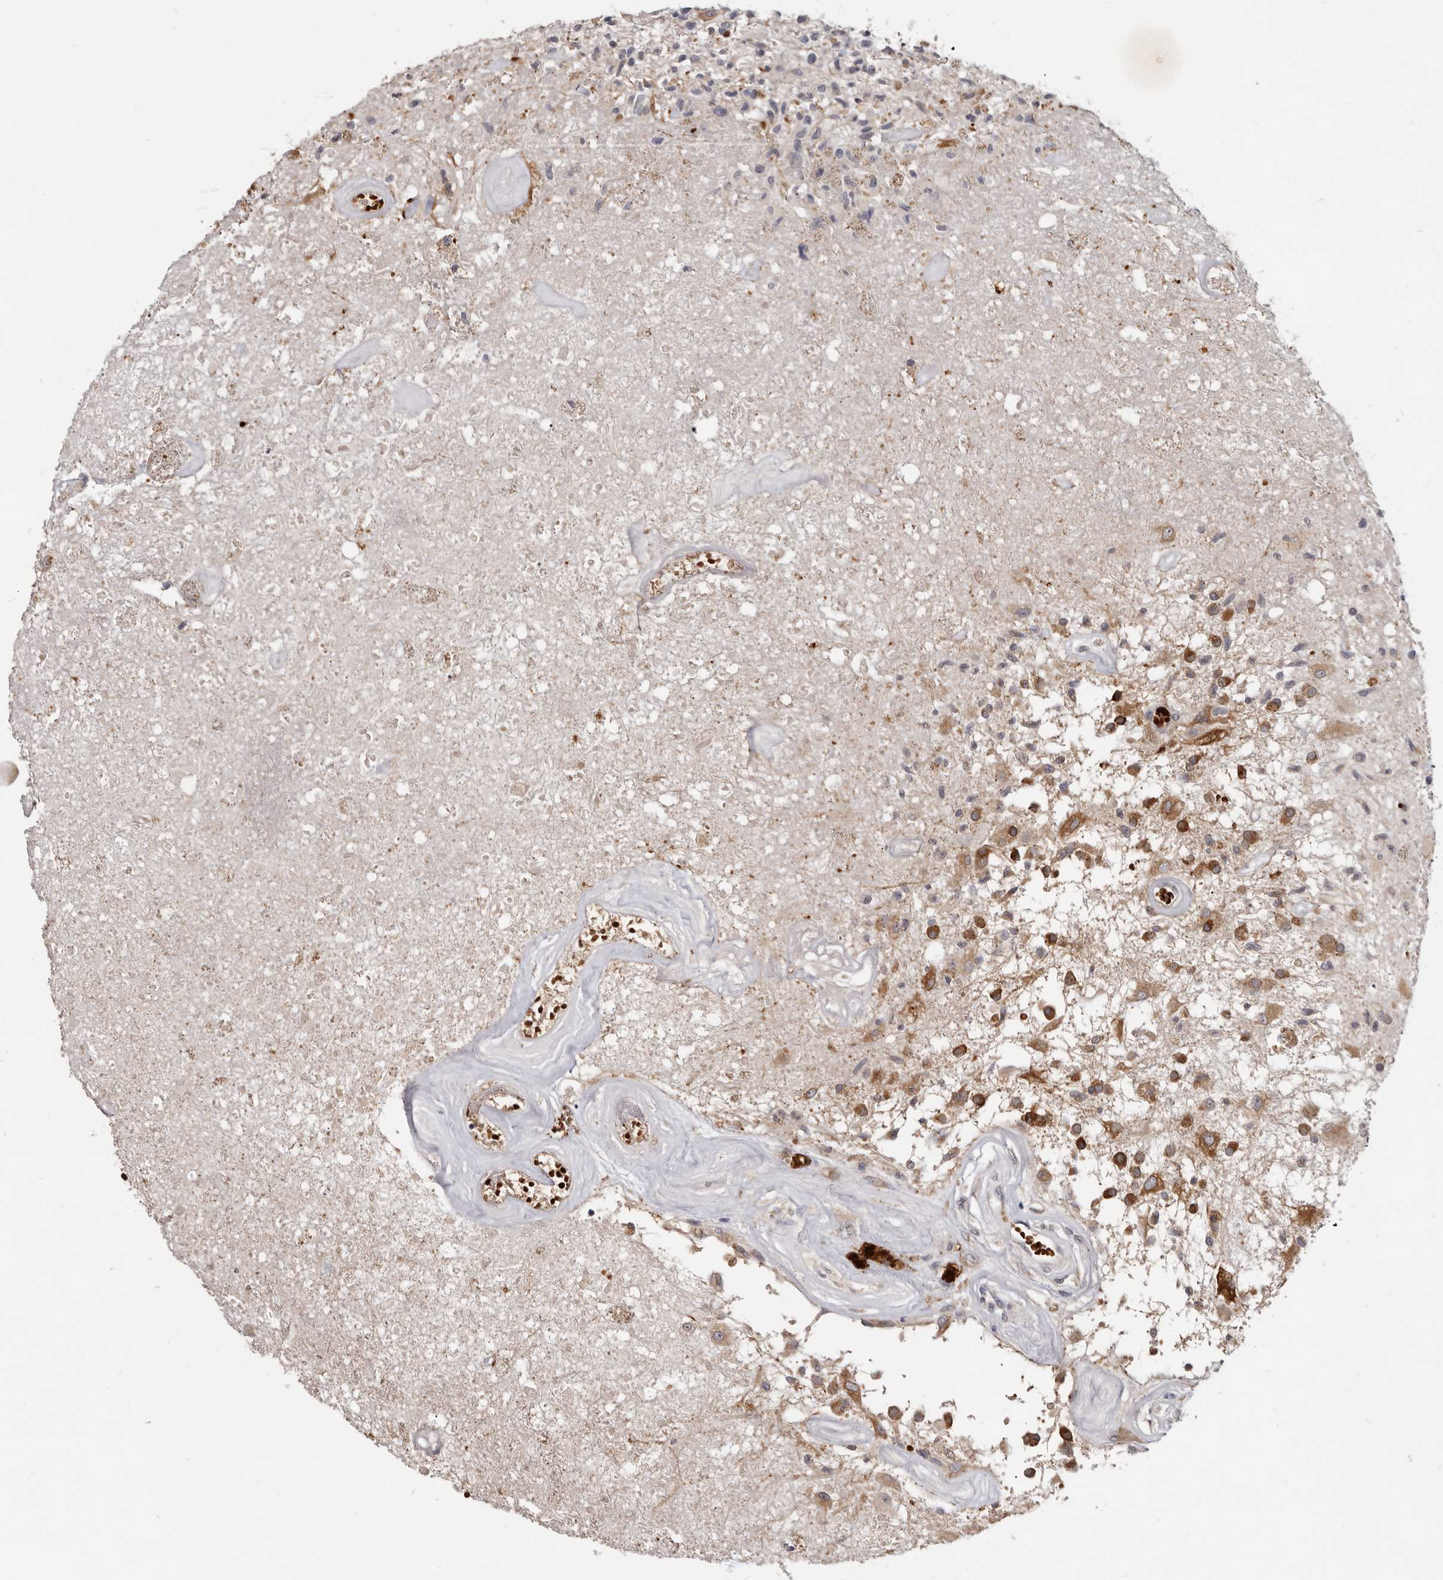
{"staining": {"intensity": "moderate", "quantity": "<25%", "location": "cytoplasmic/membranous"}, "tissue": "glioma", "cell_type": "Tumor cells", "image_type": "cancer", "snomed": [{"axis": "morphology", "description": "Glioma, malignant, High grade"}, {"axis": "morphology", "description": "Glioblastoma, NOS"}, {"axis": "topography", "description": "Brain"}], "caption": "The photomicrograph exhibits a brown stain indicating the presence of a protein in the cytoplasmic/membranous of tumor cells in glioblastoma.", "gene": "NENF", "patient": {"sex": "male", "age": 60}}